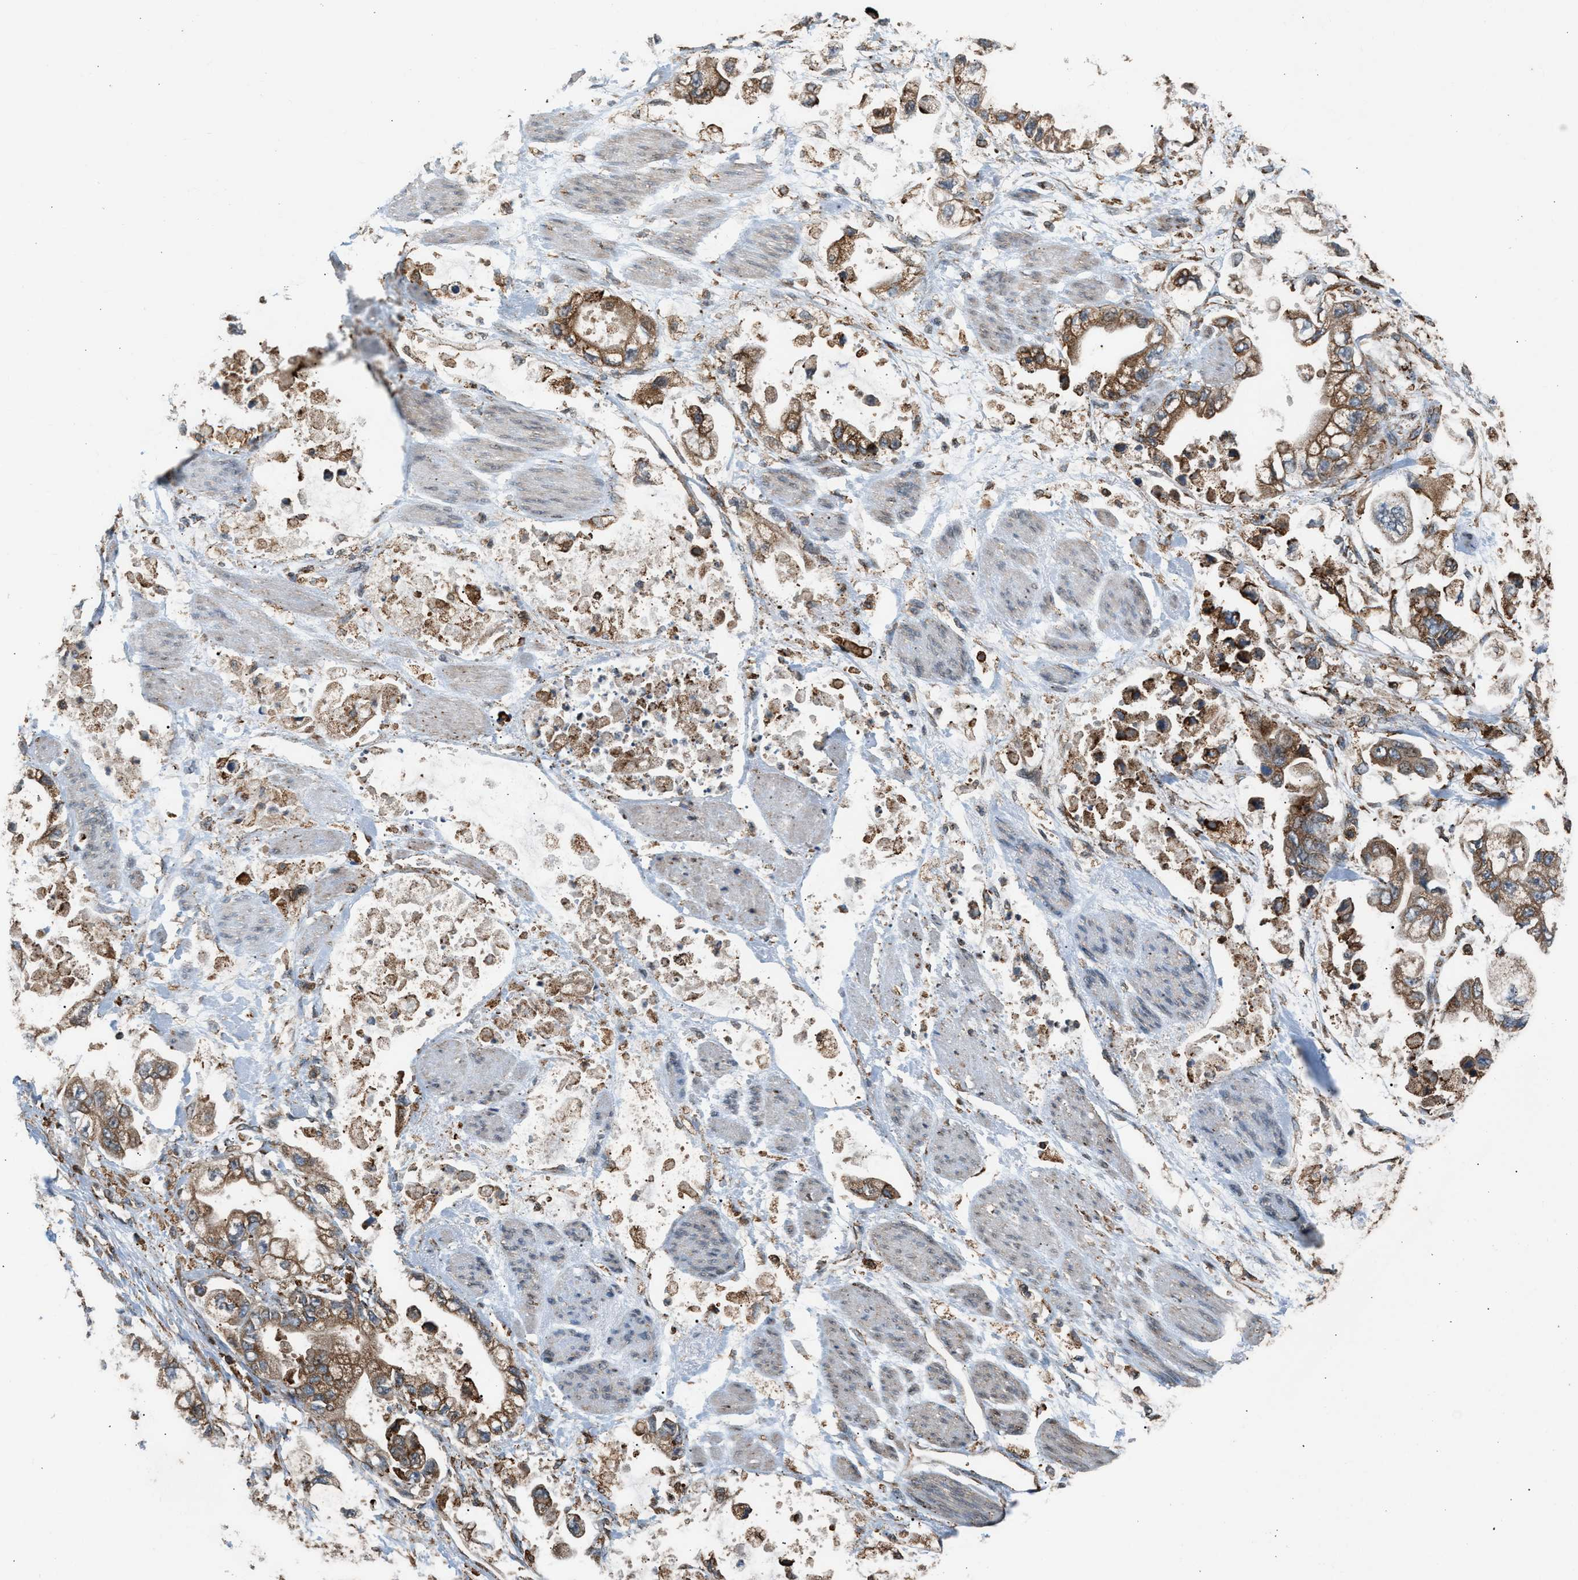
{"staining": {"intensity": "moderate", "quantity": ">75%", "location": "cytoplasmic/membranous"}, "tissue": "stomach cancer", "cell_type": "Tumor cells", "image_type": "cancer", "snomed": [{"axis": "morphology", "description": "Normal tissue, NOS"}, {"axis": "morphology", "description": "Adenocarcinoma, NOS"}, {"axis": "topography", "description": "Stomach"}], "caption": "Protein expression analysis of adenocarcinoma (stomach) shows moderate cytoplasmic/membranous staining in approximately >75% of tumor cells. Using DAB (3,3'-diaminobenzidine) (brown) and hematoxylin (blue) stains, captured at high magnification using brightfield microscopy.", "gene": "BAIAP2L1", "patient": {"sex": "male", "age": 62}}